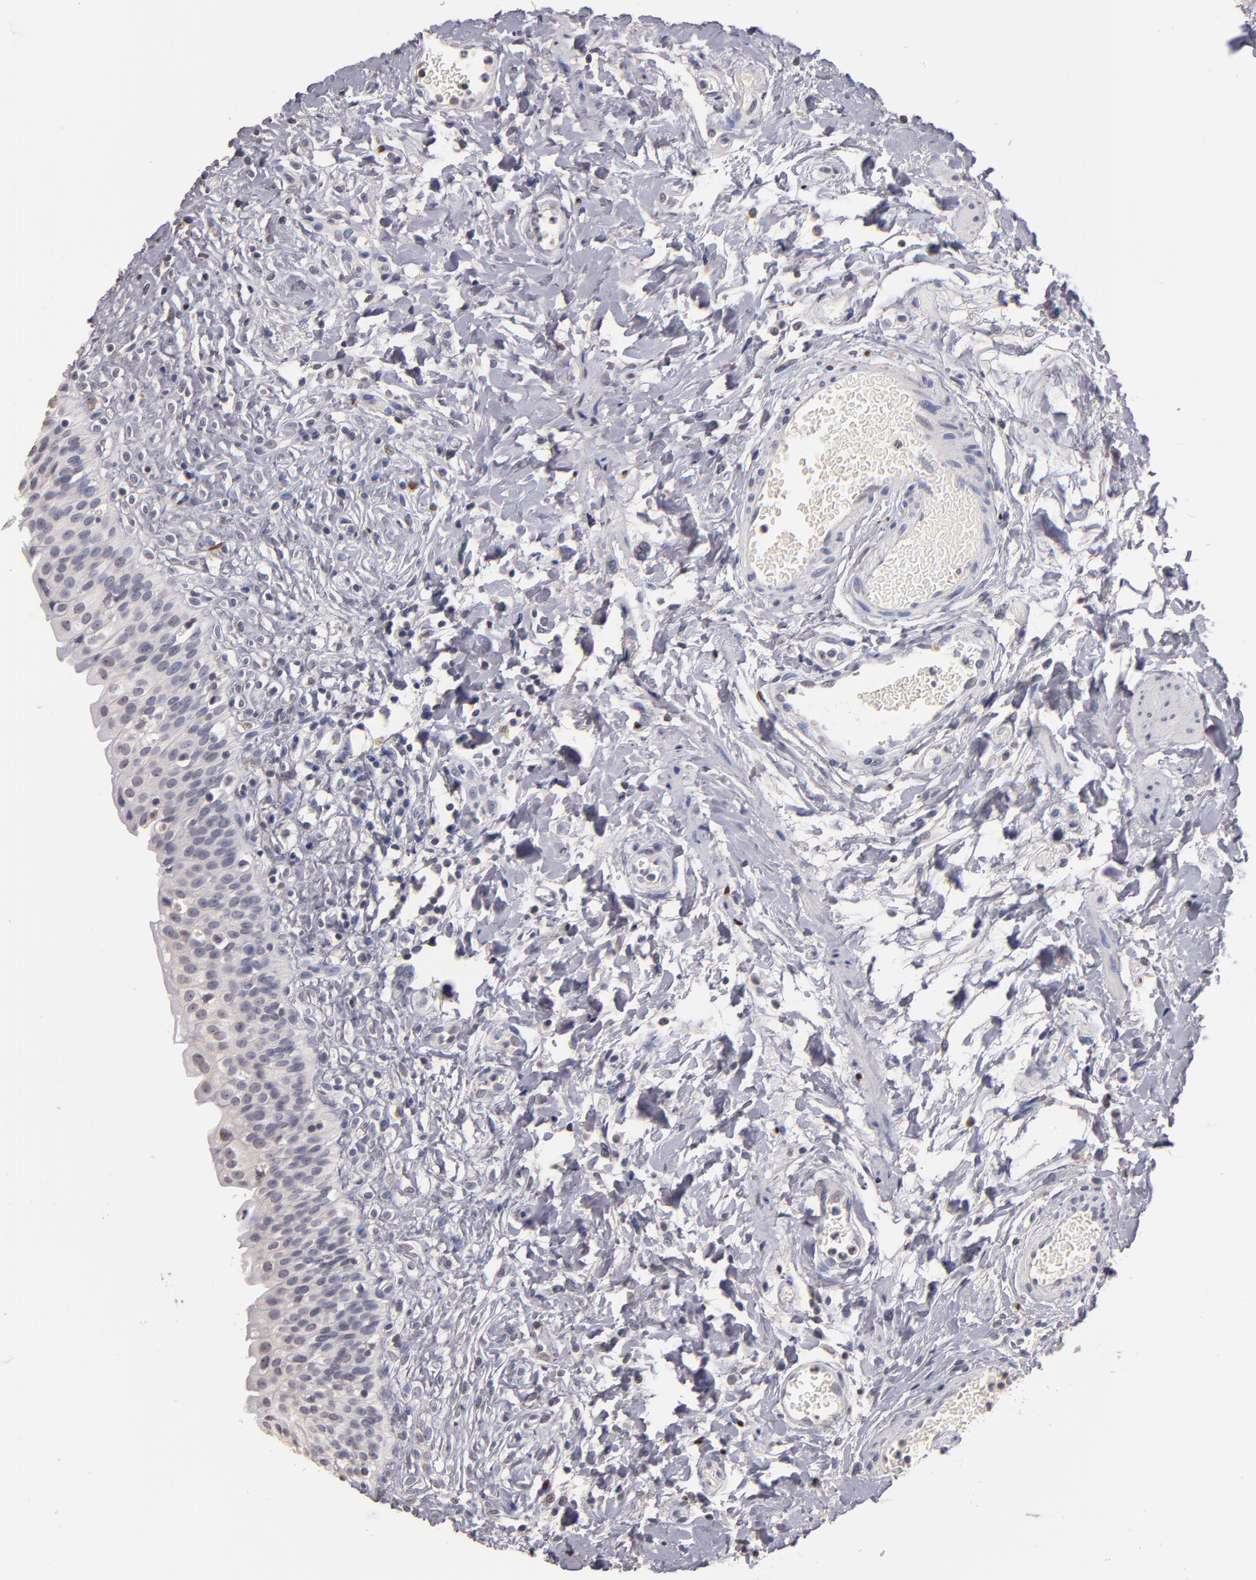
{"staining": {"intensity": "weak", "quantity": "<25%", "location": "nuclear"}, "tissue": "urinary bladder", "cell_type": "Urothelial cells", "image_type": "normal", "snomed": [{"axis": "morphology", "description": "Normal tissue, NOS"}, {"axis": "topography", "description": "Urinary bladder"}], "caption": "Urothelial cells are negative for protein expression in unremarkable human urinary bladder.", "gene": "SOX10", "patient": {"sex": "female", "age": 80}}